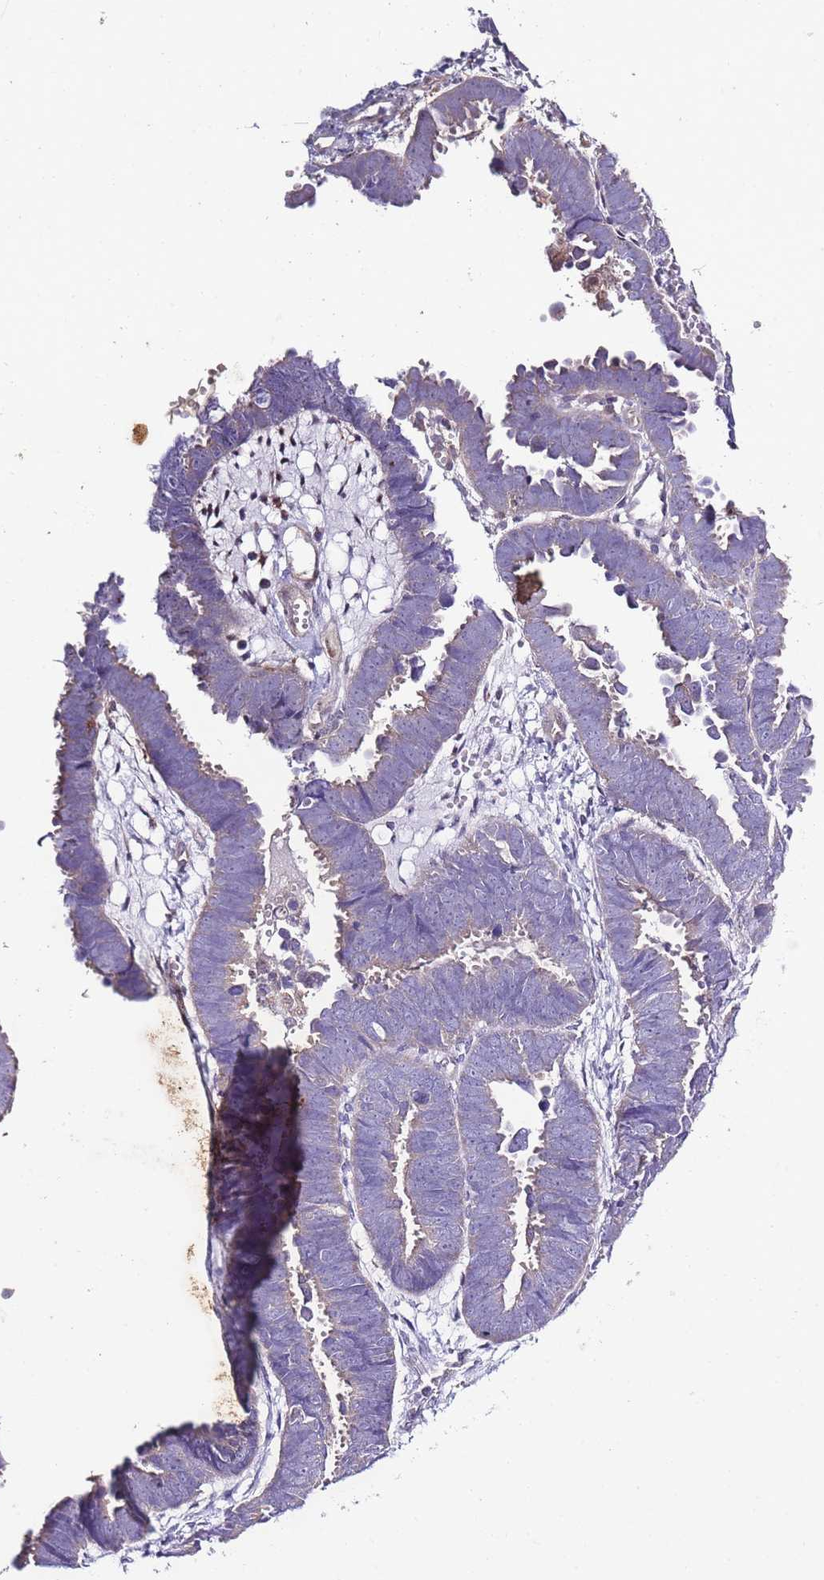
{"staining": {"intensity": "negative", "quantity": "none", "location": "none"}, "tissue": "endometrial cancer", "cell_type": "Tumor cells", "image_type": "cancer", "snomed": [{"axis": "morphology", "description": "Adenocarcinoma, NOS"}, {"axis": "topography", "description": "Endometrium"}], "caption": "The image displays no significant positivity in tumor cells of endometrial cancer (adenocarcinoma).", "gene": "CAPN9", "patient": {"sex": "female", "age": 75}}